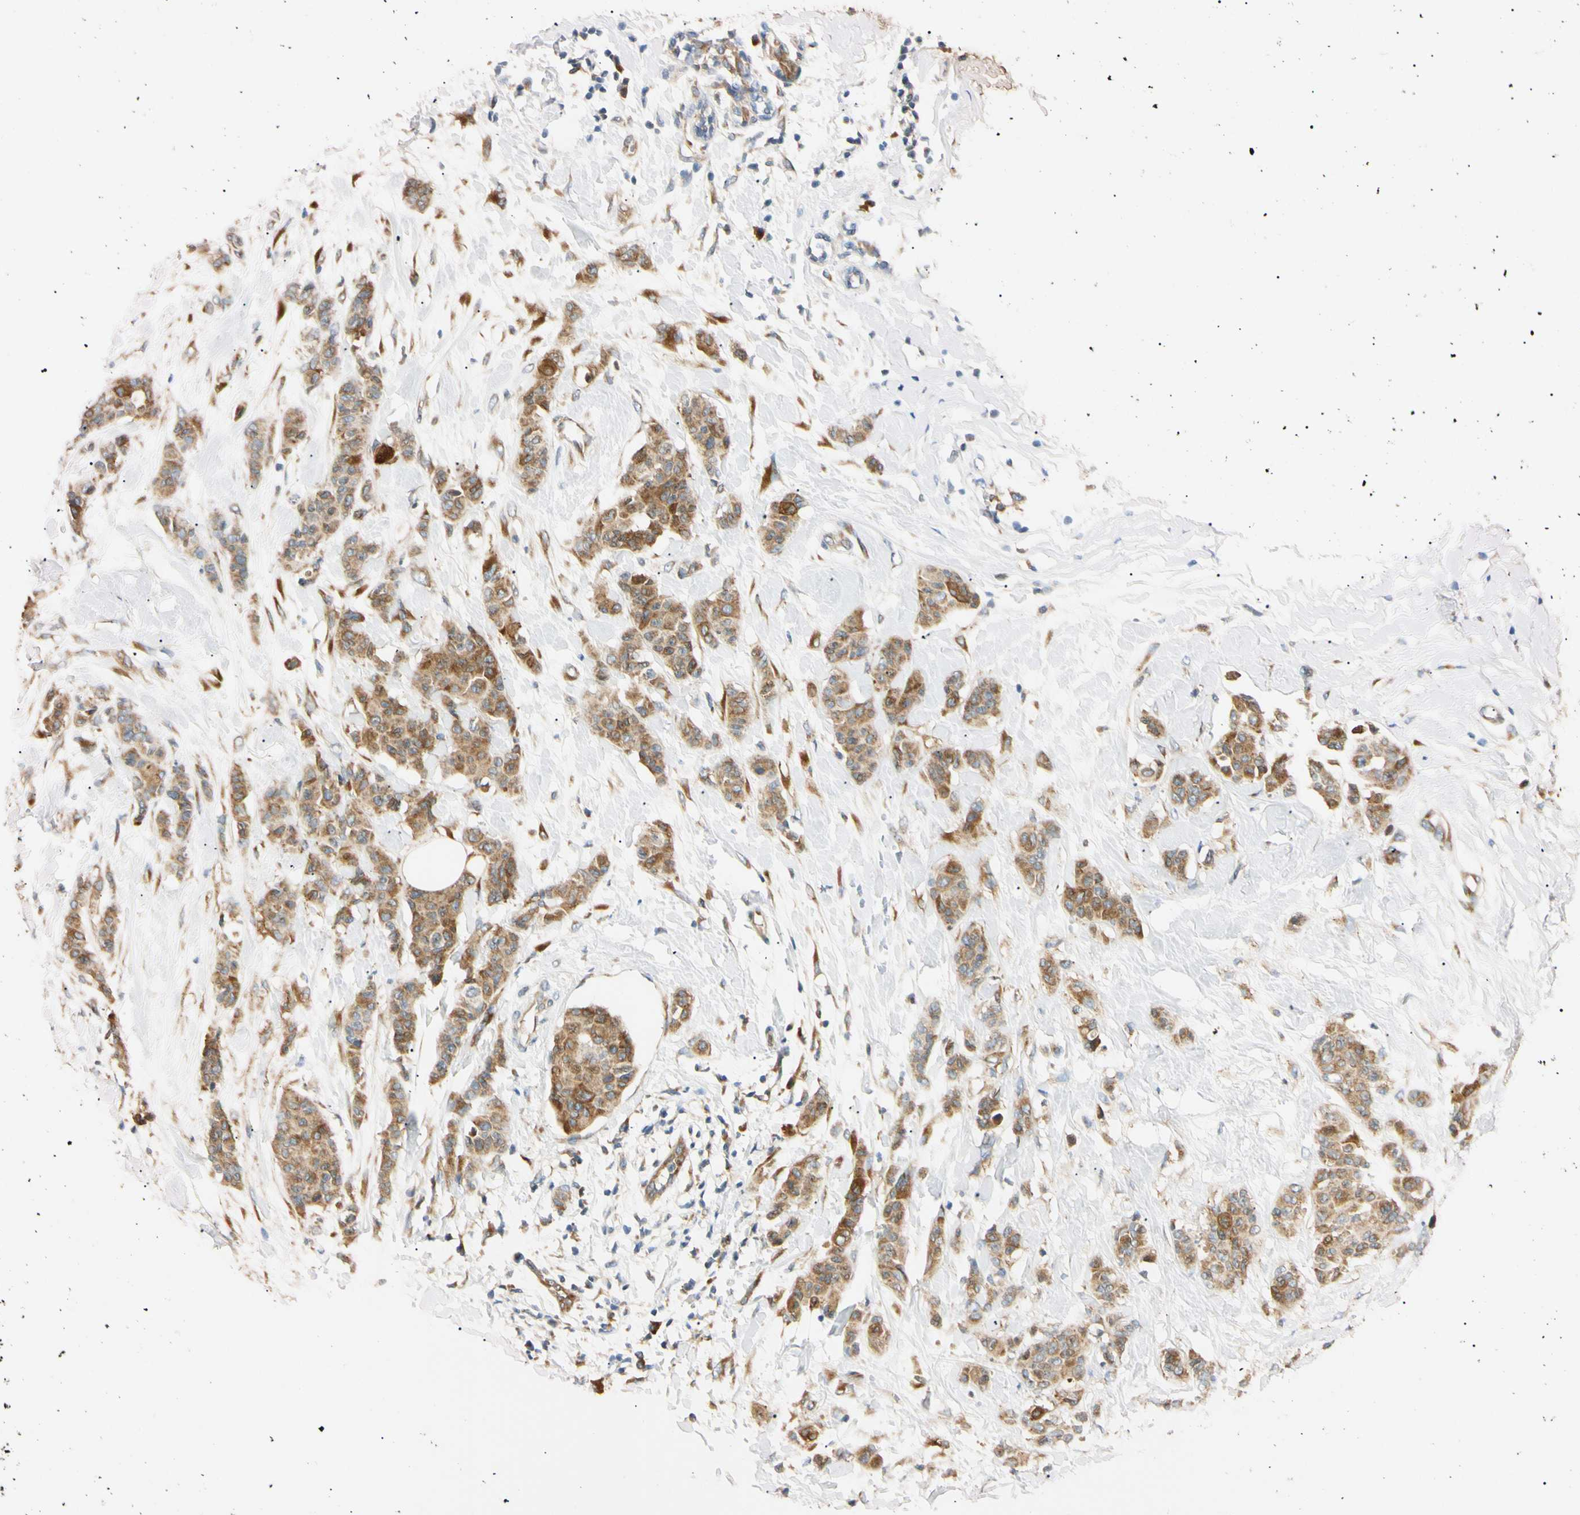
{"staining": {"intensity": "moderate", "quantity": ">75%", "location": "cytoplasmic/membranous"}, "tissue": "breast cancer", "cell_type": "Tumor cells", "image_type": "cancer", "snomed": [{"axis": "morphology", "description": "Normal tissue, NOS"}, {"axis": "morphology", "description": "Duct carcinoma"}, {"axis": "topography", "description": "Breast"}], "caption": "A medium amount of moderate cytoplasmic/membranous staining is seen in about >75% of tumor cells in breast infiltrating ductal carcinoma tissue.", "gene": "IER3IP1", "patient": {"sex": "female", "age": 40}}